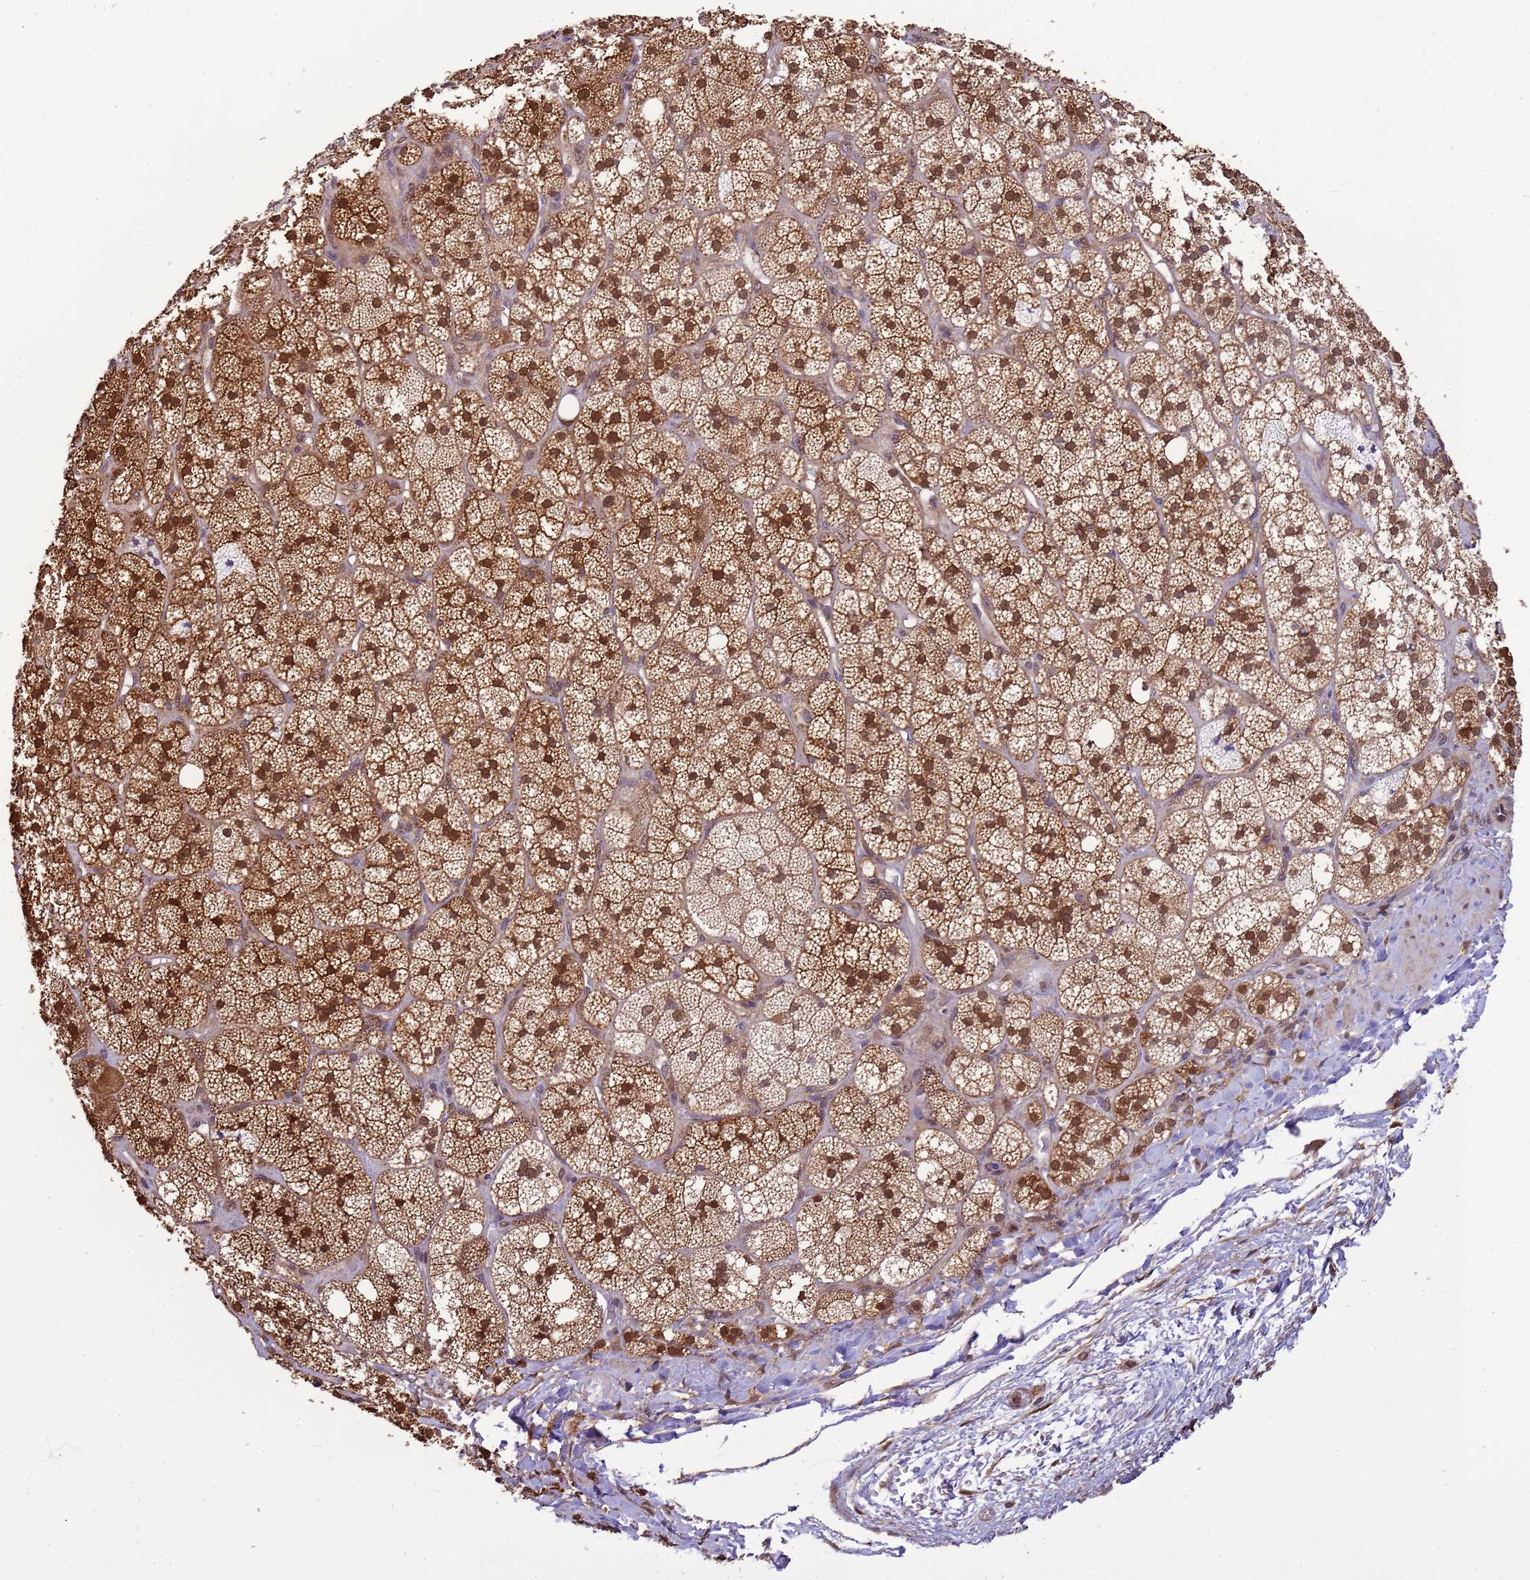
{"staining": {"intensity": "moderate", "quantity": ">75%", "location": "cytoplasmic/membranous,nuclear"}, "tissue": "adrenal gland", "cell_type": "Glandular cells", "image_type": "normal", "snomed": [{"axis": "morphology", "description": "Normal tissue, NOS"}, {"axis": "topography", "description": "Adrenal gland"}], "caption": "An IHC histopathology image of normal tissue is shown. Protein staining in brown labels moderate cytoplasmic/membranous,nuclear positivity in adrenal gland within glandular cells. Nuclei are stained in blue.", "gene": "ZBTB5", "patient": {"sex": "male", "age": 61}}